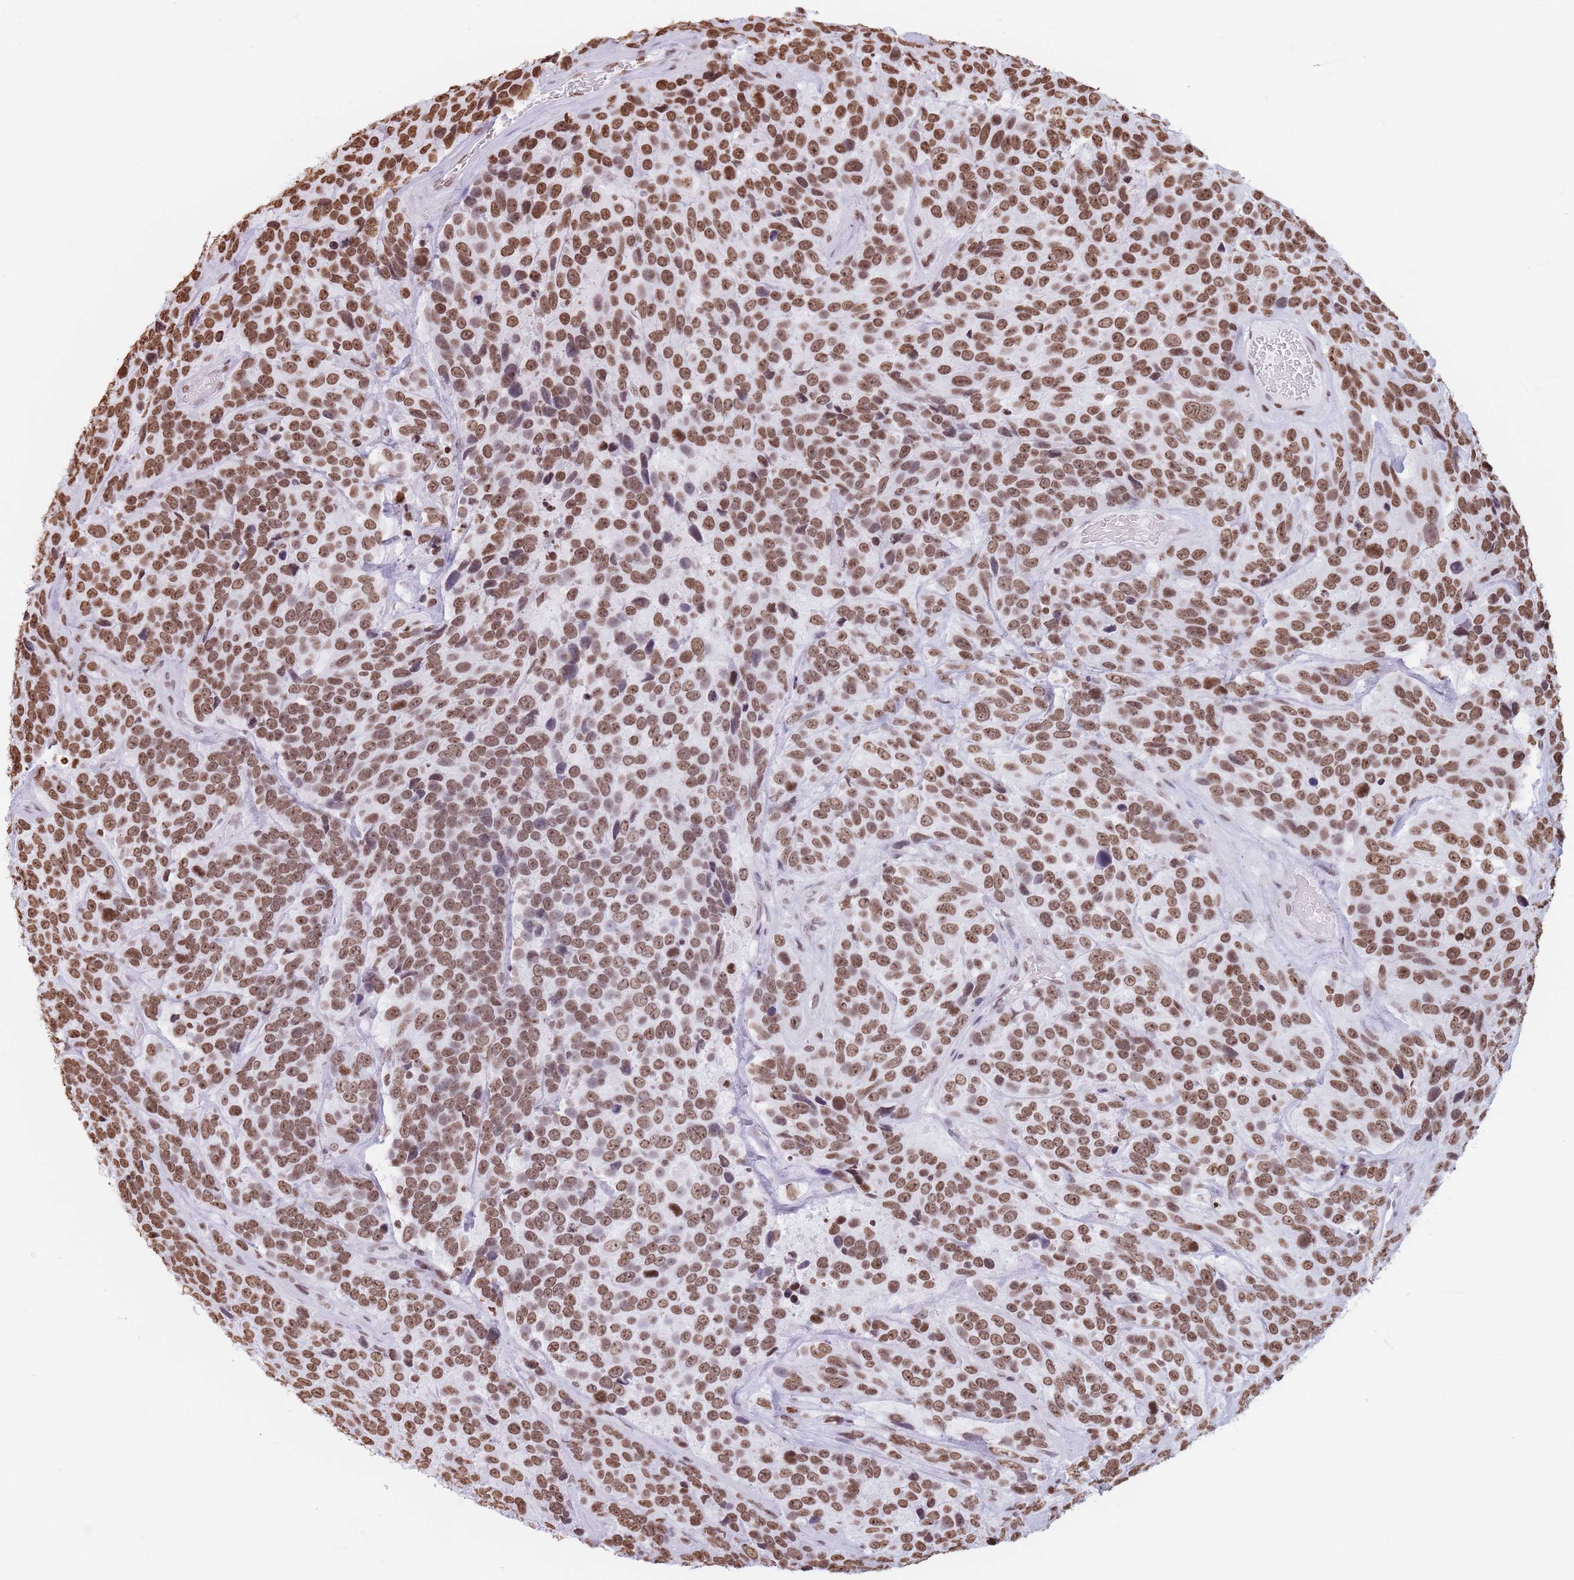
{"staining": {"intensity": "strong", "quantity": ">75%", "location": "nuclear"}, "tissue": "urothelial cancer", "cell_type": "Tumor cells", "image_type": "cancer", "snomed": [{"axis": "morphology", "description": "Urothelial carcinoma, High grade"}, {"axis": "topography", "description": "Urinary bladder"}], "caption": "Immunohistochemical staining of urothelial cancer demonstrates high levels of strong nuclear positivity in approximately >75% of tumor cells. (brown staining indicates protein expression, while blue staining denotes nuclei).", "gene": "RYK", "patient": {"sex": "female", "age": 70}}